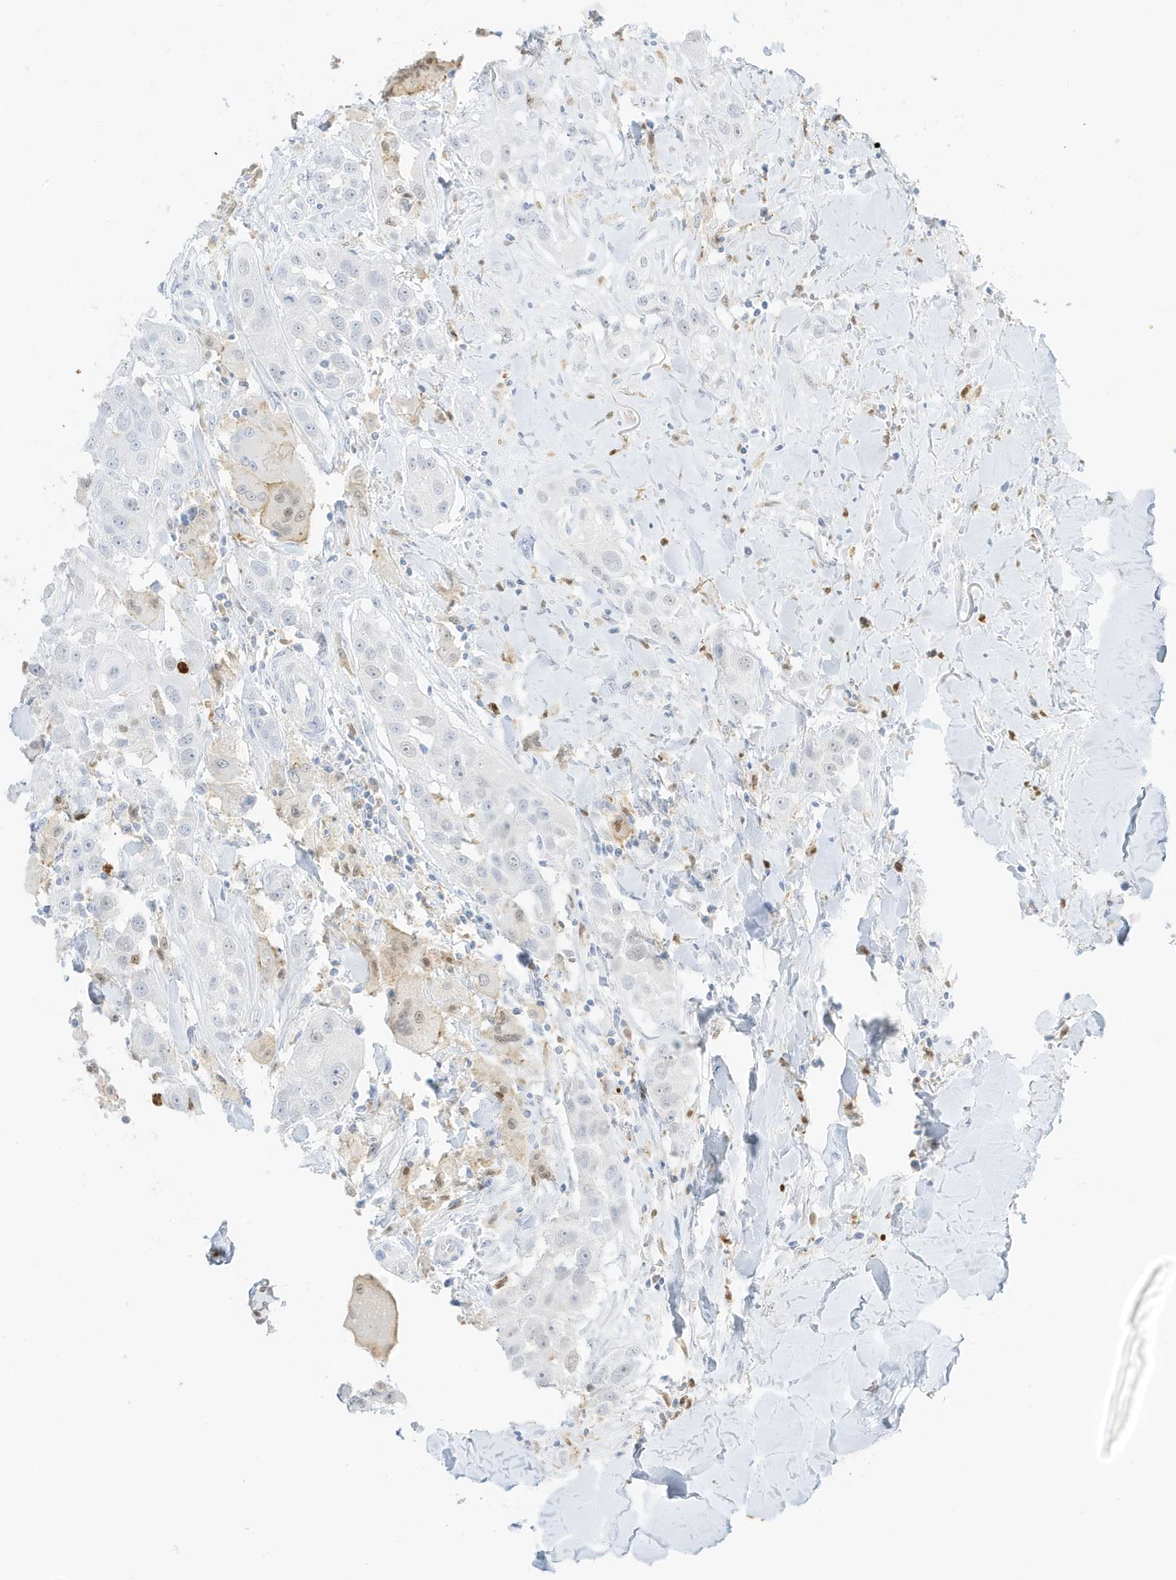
{"staining": {"intensity": "negative", "quantity": "none", "location": "none"}, "tissue": "head and neck cancer", "cell_type": "Tumor cells", "image_type": "cancer", "snomed": [{"axis": "morphology", "description": "Normal tissue, NOS"}, {"axis": "morphology", "description": "Squamous cell carcinoma, NOS"}, {"axis": "topography", "description": "Skeletal muscle"}, {"axis": "topography", "description": "Head-Neck"}], "caption": "Protein analysis of head and neck cancer demonstrates no significant staining in tumor cells.", "gene": "GCA", "patient": {"sex": "male", "age": 51}}